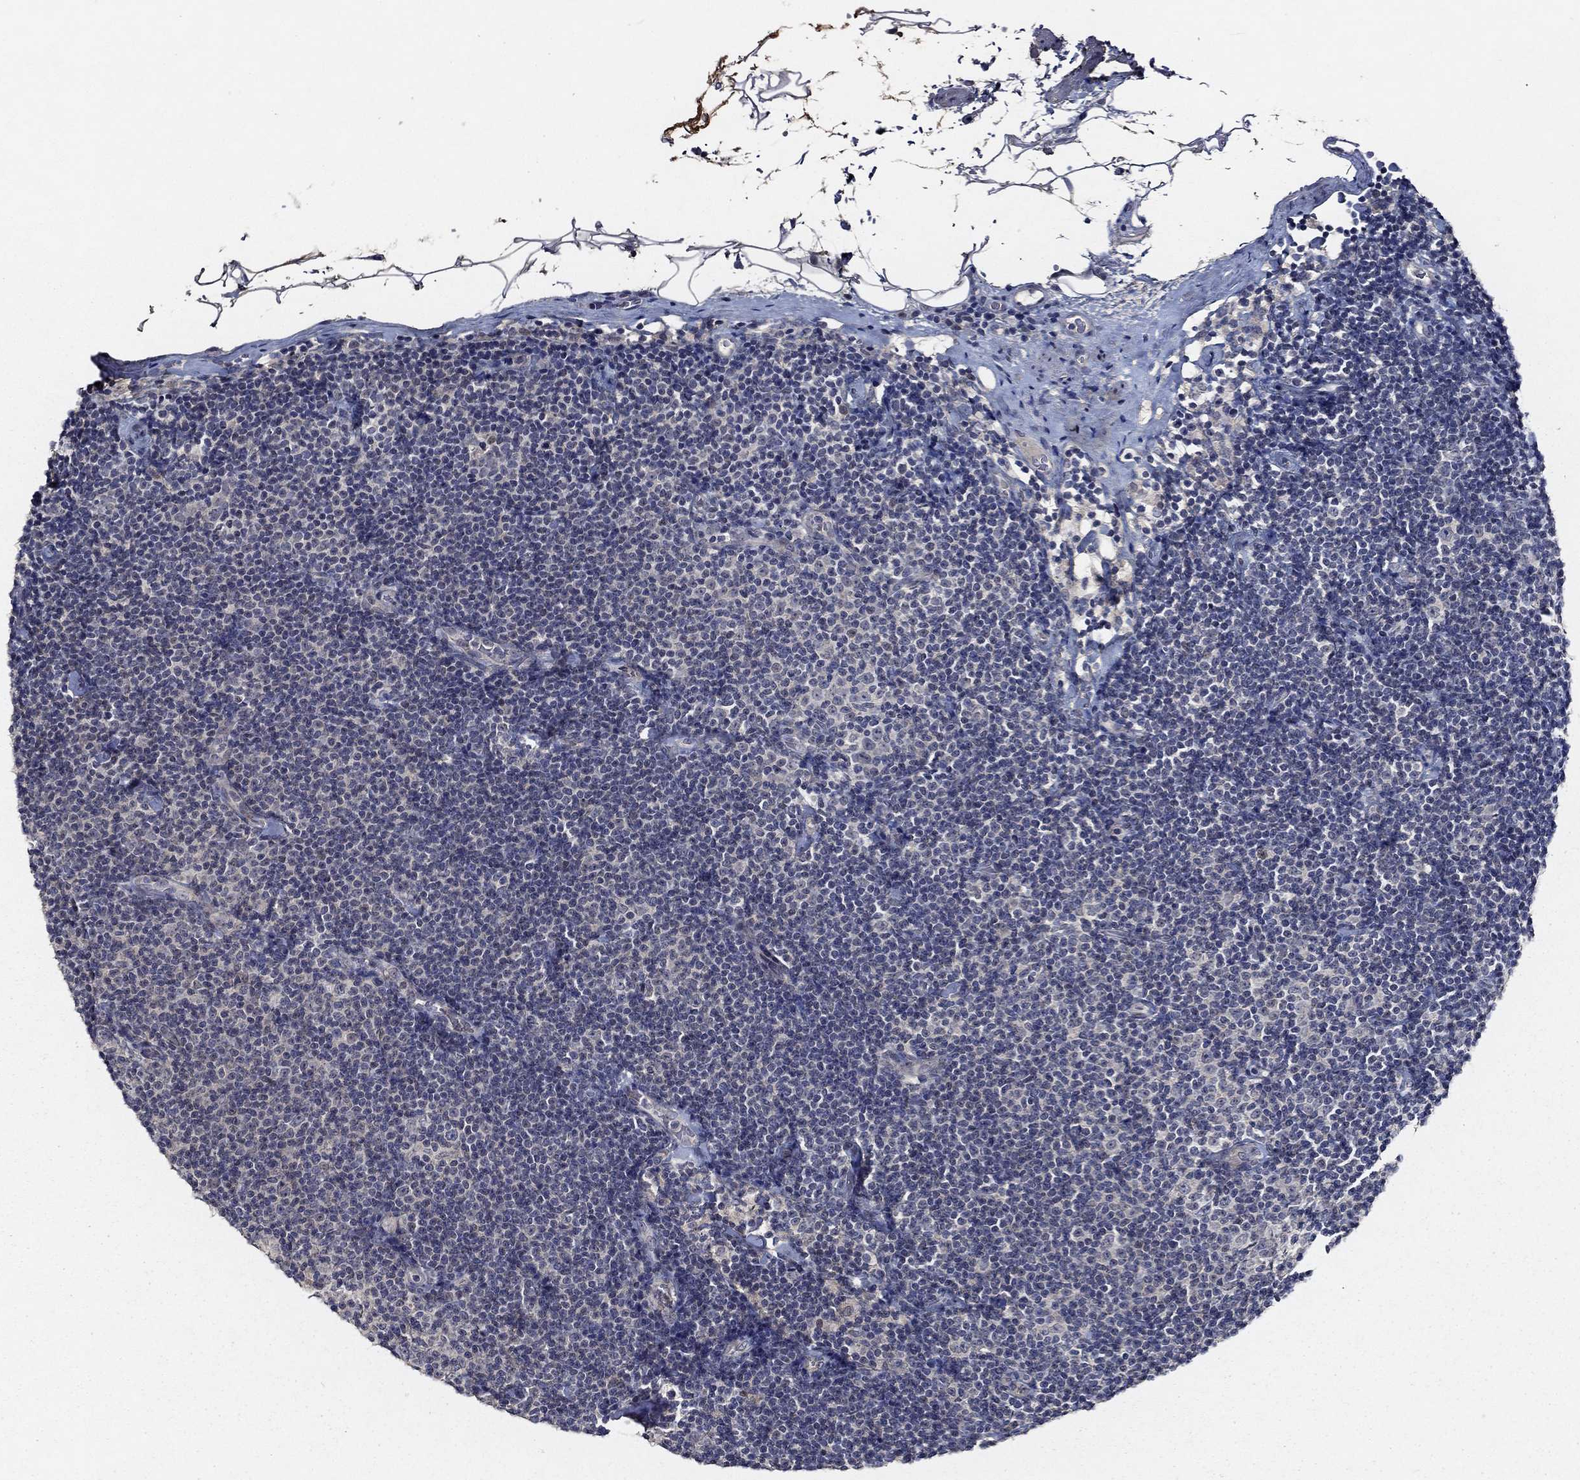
{"staining": {"intensity": "negative", "quantity": "none", "location": "none"}, "tissue": "lymphoma", "cell_type": "Tumor cells", "image_type": "cancer", "snomed": [{"axis": "morphology", "description": "Malignant lymphoma, non-Hodgkin's type, Low grade"}, {"axis": "topography", "description": "Lymph node"}], "caption": "DAB (3,3'-diaminobenzidine) immunohistochemical staining of human lymphoma reveals no significant staining in tumor cells.", "gene": "ESR2", "patient": {"sex": "male", "age": 81}}